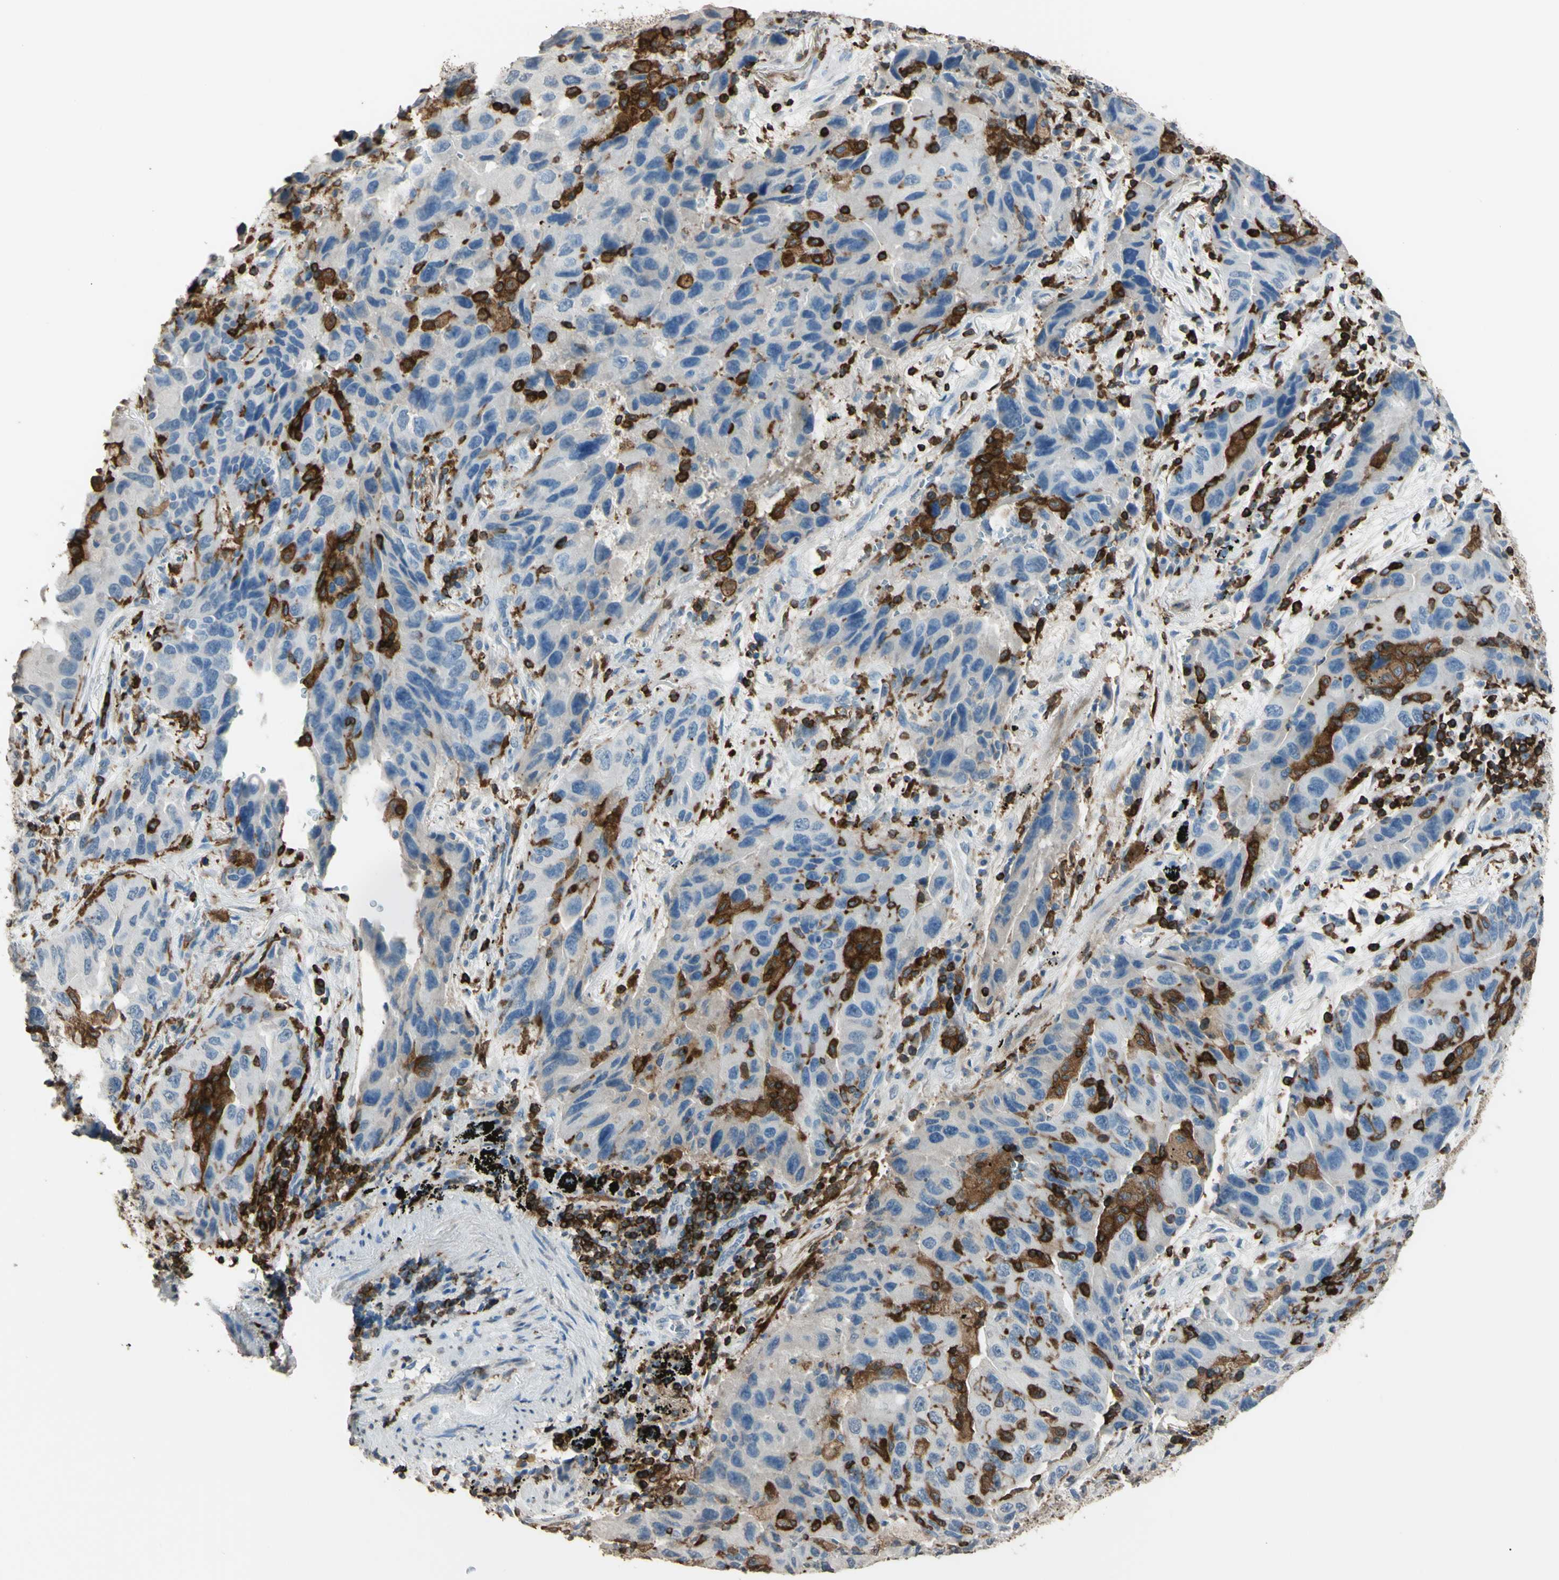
{"staining": {"intensity": "negative", "quantity": "none", "location": "none"}, "tissue": "lung cancer", "cell_type": "Tumor cells", "image_type": "cancer", "snomed": [{"axis": "morphology", "description": "Adenocarcinoma, NOS"}, {"axis": "topography", "description": "Lung"}], "caption": "IHC of human lung adenocarcinoma shows no expression in tumor cells.", "gene": "PSTPIP1", "patient": {"sex": "female", "age": 65}}